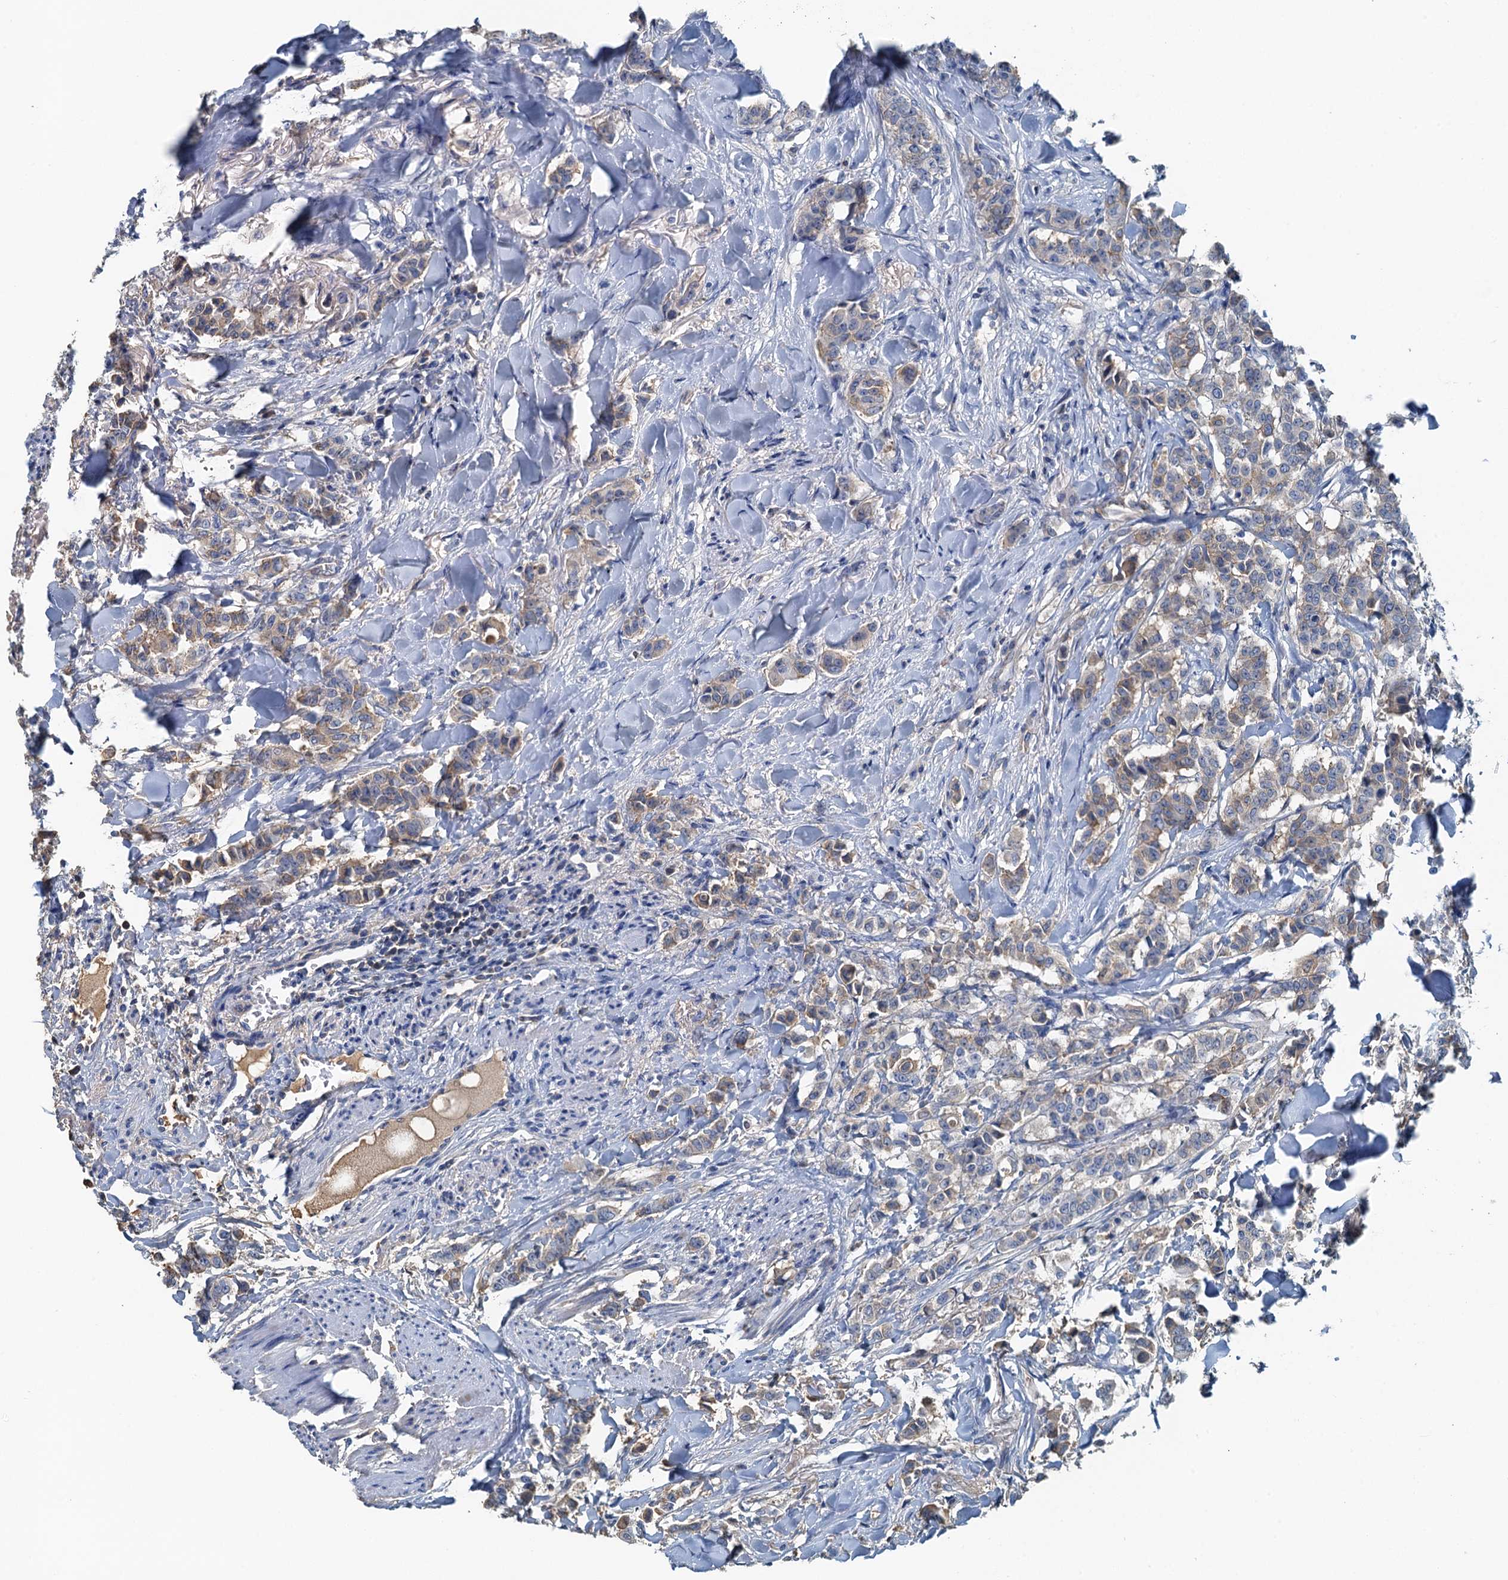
{"staining": {"intensity": "weak", "quantity": ">75%", "location": "cytoplasmic/membranous"}, "tissue": "breast cancer", "cell_type": "Tumor cells", "image_type": "cancer", "snomed": [{"axis": "morphology", "description": "Duct carcinoma"}, {"axis": "topography", "description": "Breast"}], "caption": "Protein staining by immunohistochemistry (IHC) displays weak cytoplasmic/membranous positivity in about >75% of tumor cells in infiltrating ductal carcinoma (breast). Using DAB (brown) and hematoxylin (blue) stains, captured at high magnification using brightfield microscopy.", "gene": "LSM14B", "patient": {"sex": "female", "age": 40}}